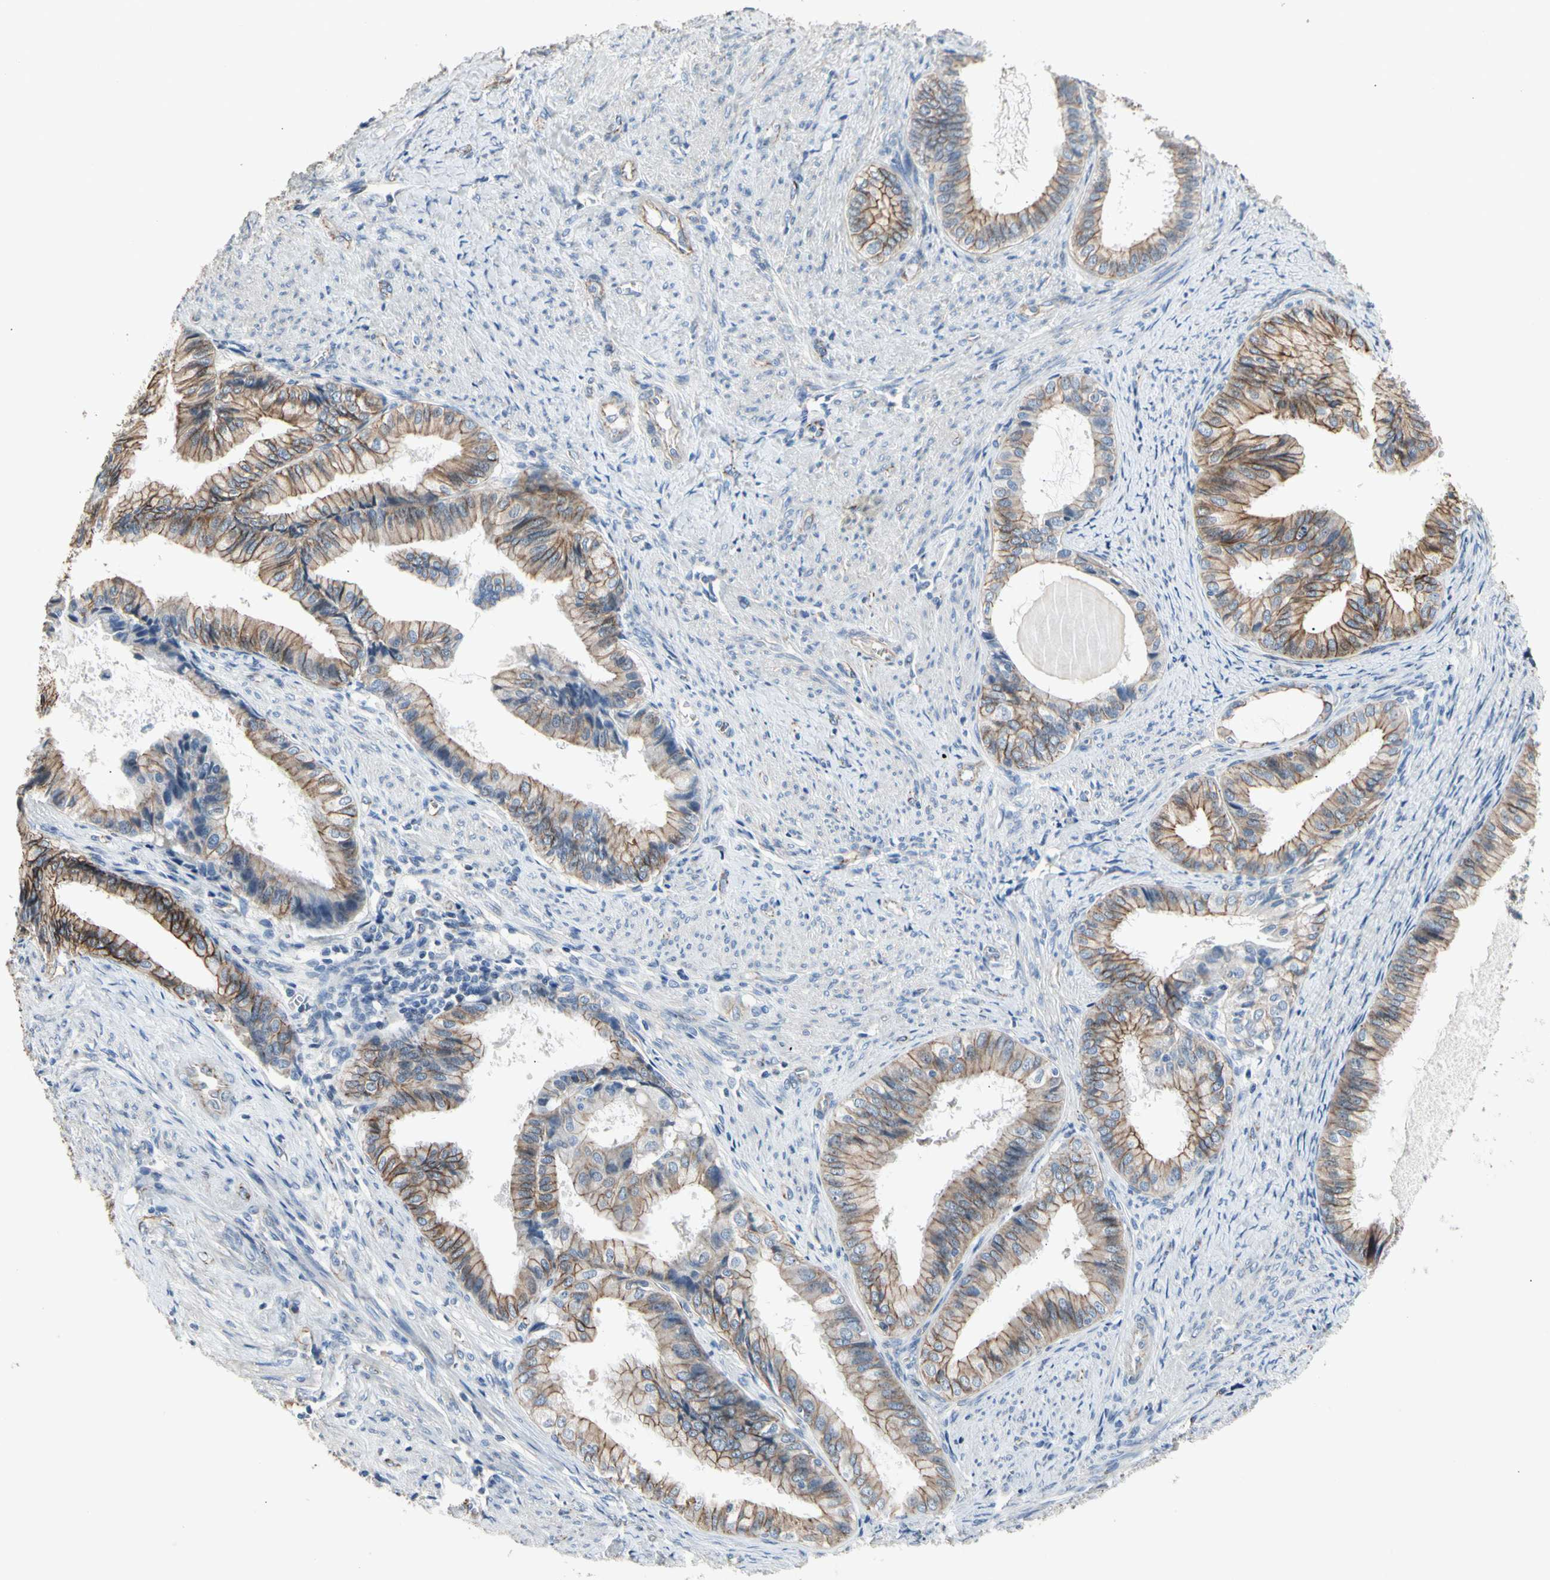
{"staining": {"intensity": "moderate", "quantity": "25%-75%", "location": "cytoplasmic/membranous"}, "tissue": "endometrial cancer", "cell_type": "Tumor cells", "image_type": "cancer", "snomed": [{"axis": "morphology", "description": "Adenocarcinoma, NOS"}, {"axis": "topography", "description": "Endometrium"}], "caption": "Immunohistochemical staining of endometrial cancer (adenocarcinoma) shows moderate cytoplasmic/membranous protein staining in about 25%-75% of tumor cells. The staining is performed using DAB brown chromogen to label protein expression. The nuclei are counter-stained blue using hematoxylin.", "gene": "LGR6", "patient": {"sex": "female", "age": 86}}